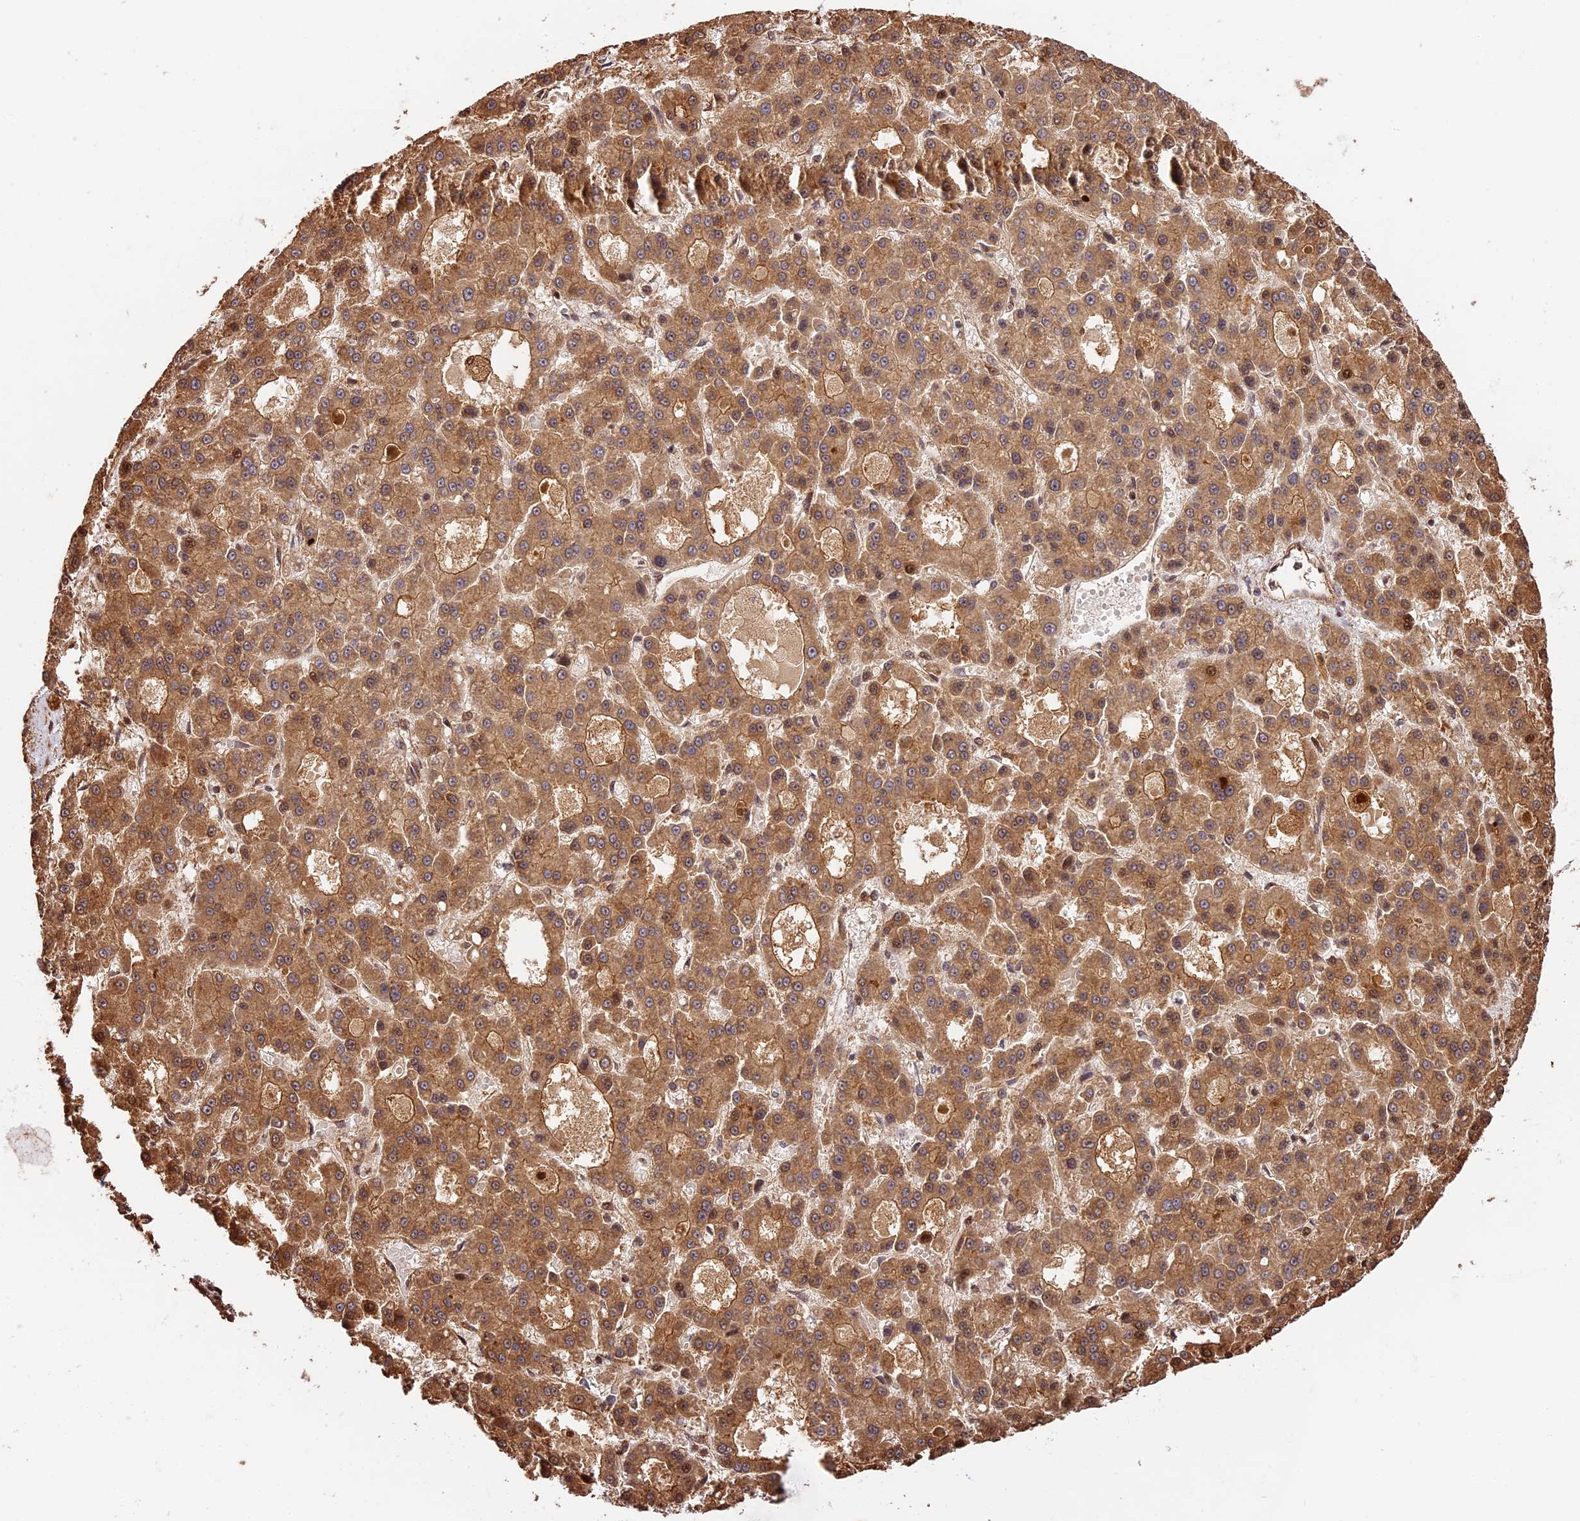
{"staining": {"intensity": "moderate", "quantity": ">75%", "location": "cytoplasmic/membranous"}, "tissue": "liver cancer", "cell_type": "Tumor cells", "image_type": "cancer", "snomed": [{"axis": "morphology", "description": "Carcinoma, Hepatocellular, NOS"}, {"axis": "topography", "description": "Liver"}], "caption": "Protein expression analysis of human liver hepatocellular carcinoma reveals moderate cytoplasmic/membranous positivity in about >75% of tumor cells. The staining was performed using DAB to visualize the protein expression in brown, while the nuclei were stained in blue with hematoxylin (Magnification: 20x).", "gene": "PPP1R37", "patient": {"sex": "male", "age": 70}}